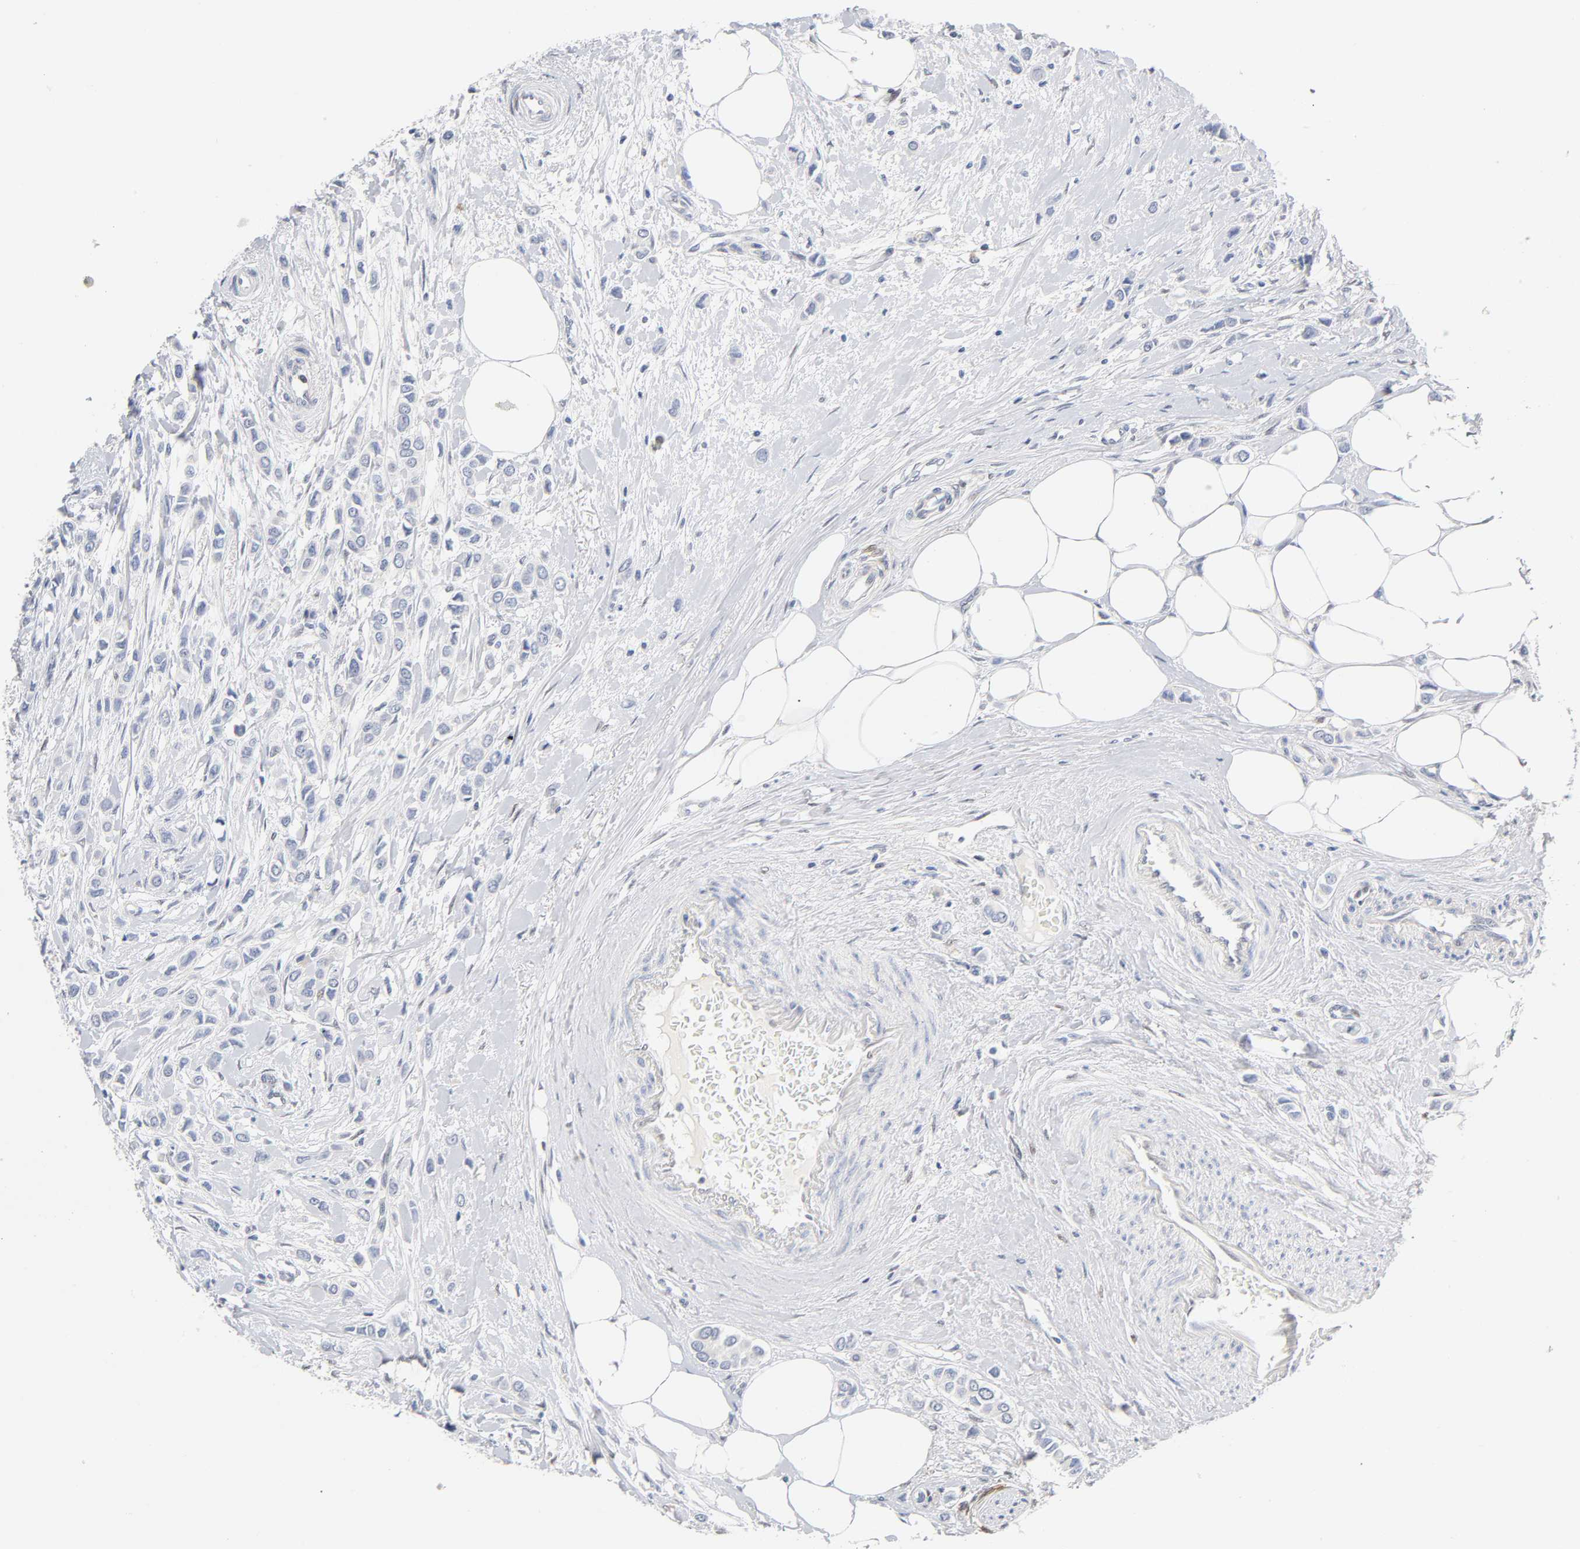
{"staining": {"intensity": "negative", "quantity": "none", "location": "none"}, "tissue": "breast cancer", "cell_type": "Tumor cells", "image_type": "cancer", "snomed": [{"axis": "morphology", "description": "Lobular carcinoma"}, {"axis": "topography", "description": "Breast"}], "caption": "Image shows no significant protein staining in tumor cells of breast cancer (lobular carcinoma).", "gene": "NFATC1", "patient": {"sex": "female", "age": 51}}